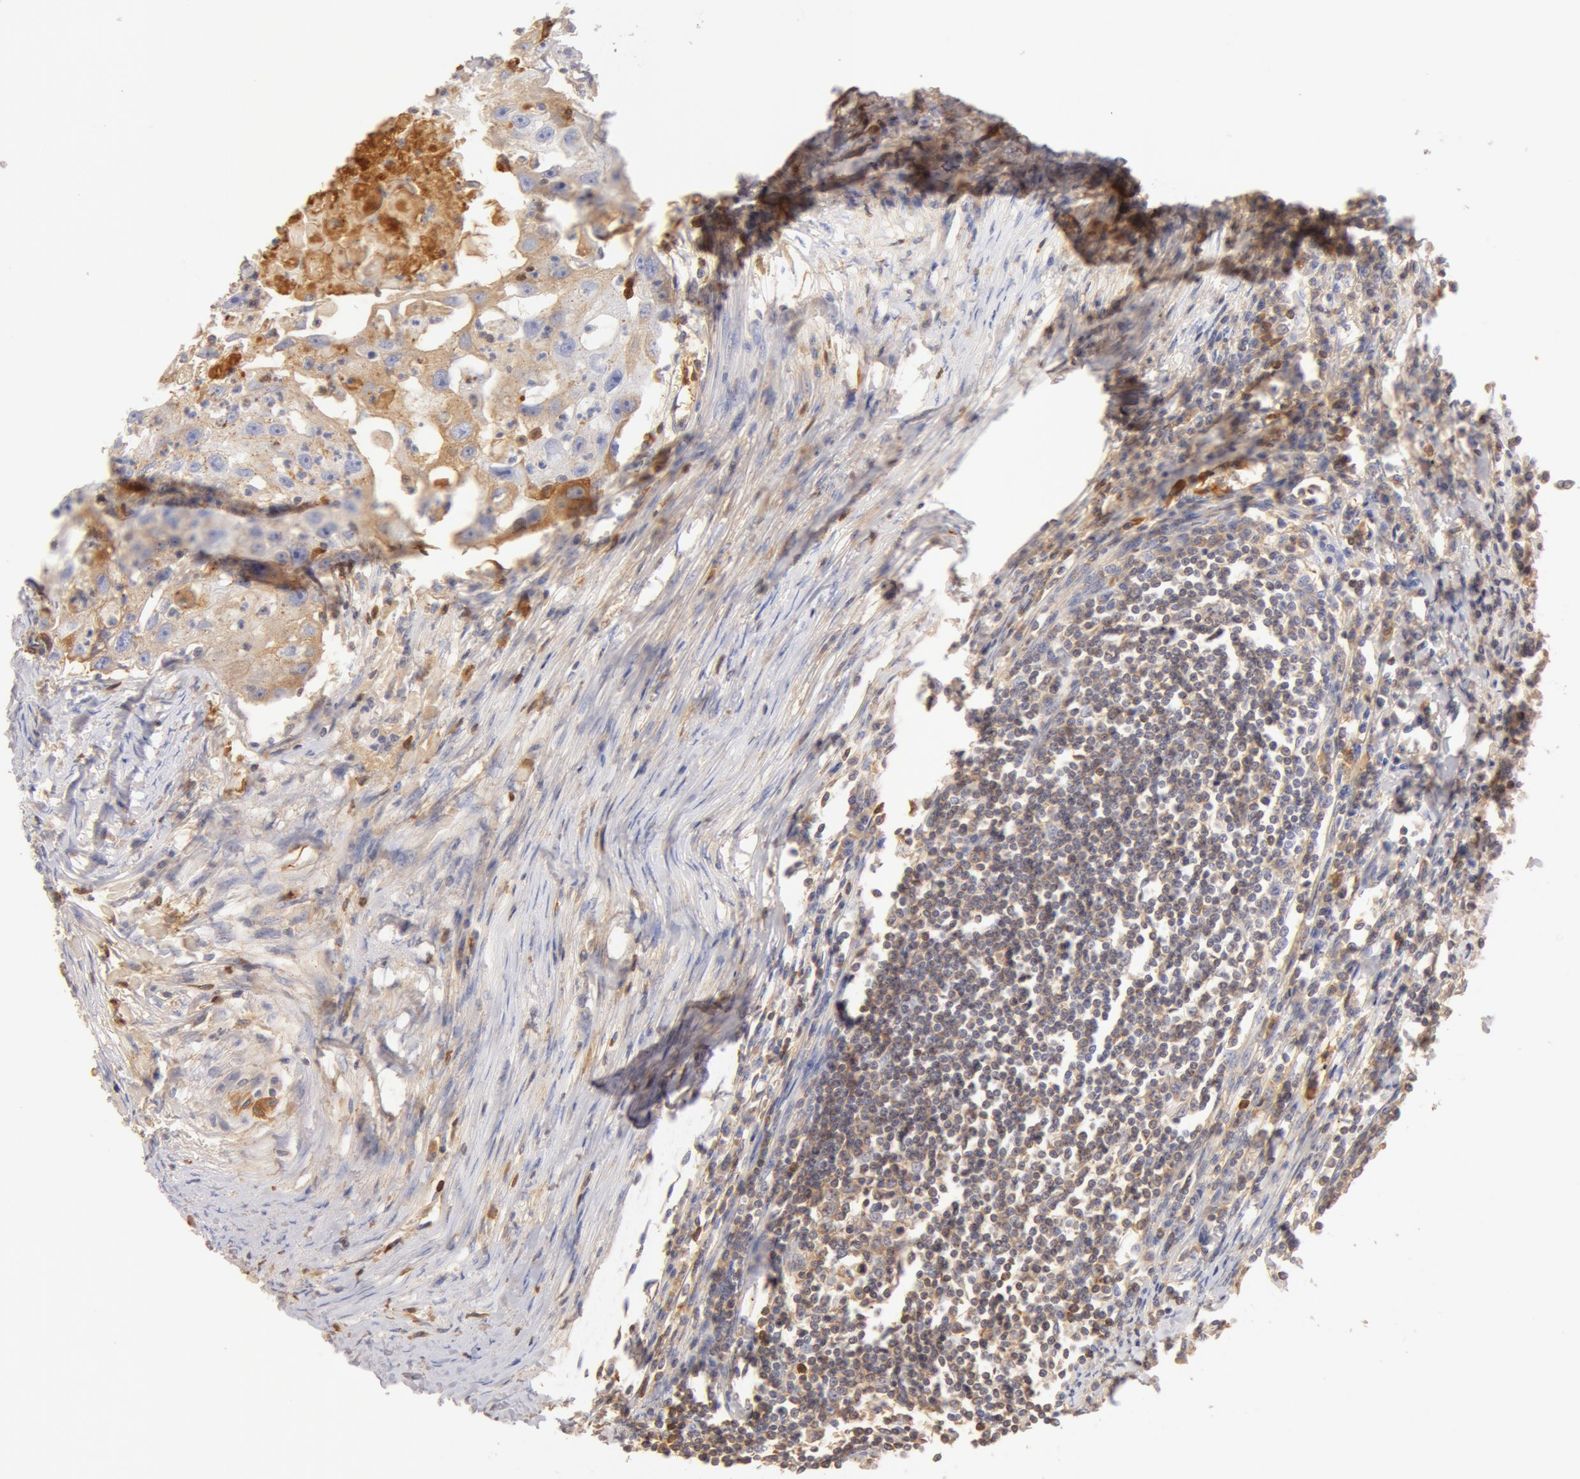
{"staining": {"intensity": "weak", "quantity": "<25%", "location": "cytoplasmic/membranous"}, "tissue": "head and neck cancer", "cell_type": "Tumor cells", "image_type": "cancer", "snomed": [{"axis": "morphology", "description": "Squamous cell carcinoma, NOS"}, {"axis": "topography", "description": "Head-Neck"}], "caption": "The micrograph demonstrates no staining of tumor cells in squamous cell carcinoma (head and neck).", "gene": "GC", "patient": {"sex": "male", "age": 64}}